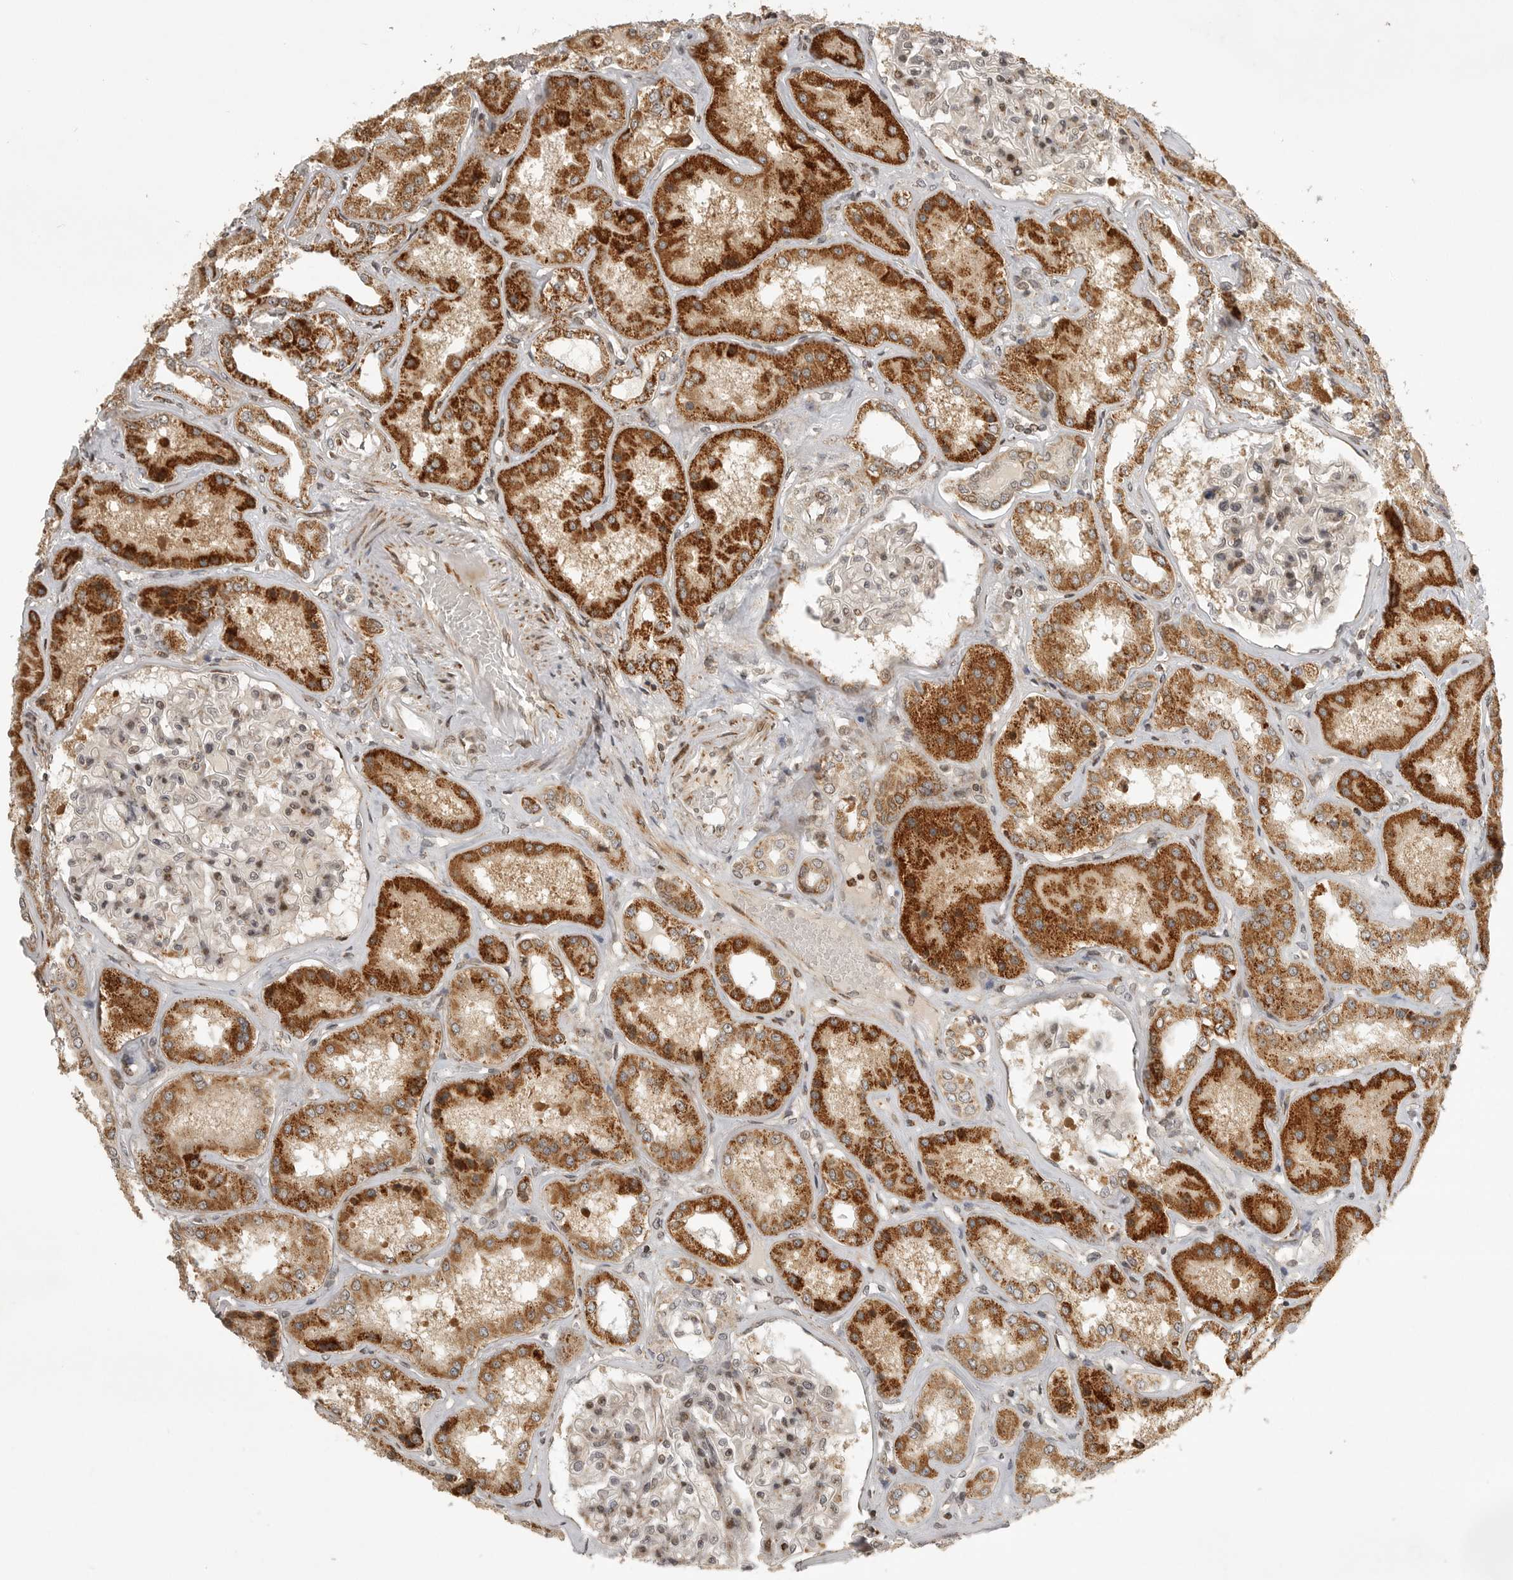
{"staining": {"intensity": "moderate", "quantity": "25%-75%", "location": "cytoplasmic/membranous"}, "tissue": "kidney", "cell_type": "Cells in glomeruli", "image_type": "normal", "snomed": [{"axis": "morphology", "description": "Normal tissue, NOS"}, {"axis": "topography", "description": "Kidney"}], "caption": "Cells in glomeruli reveal moderate cytoplasmic/membranous positivity in approximately 25%-75% of cells in benign kidney. The staining was performed using DAB, with brown indicating positive protein expression. Nuclei are stained blue with hematoxylin.", "gene": "NARS2", "patient": {"sex": "female", "age": 56}}